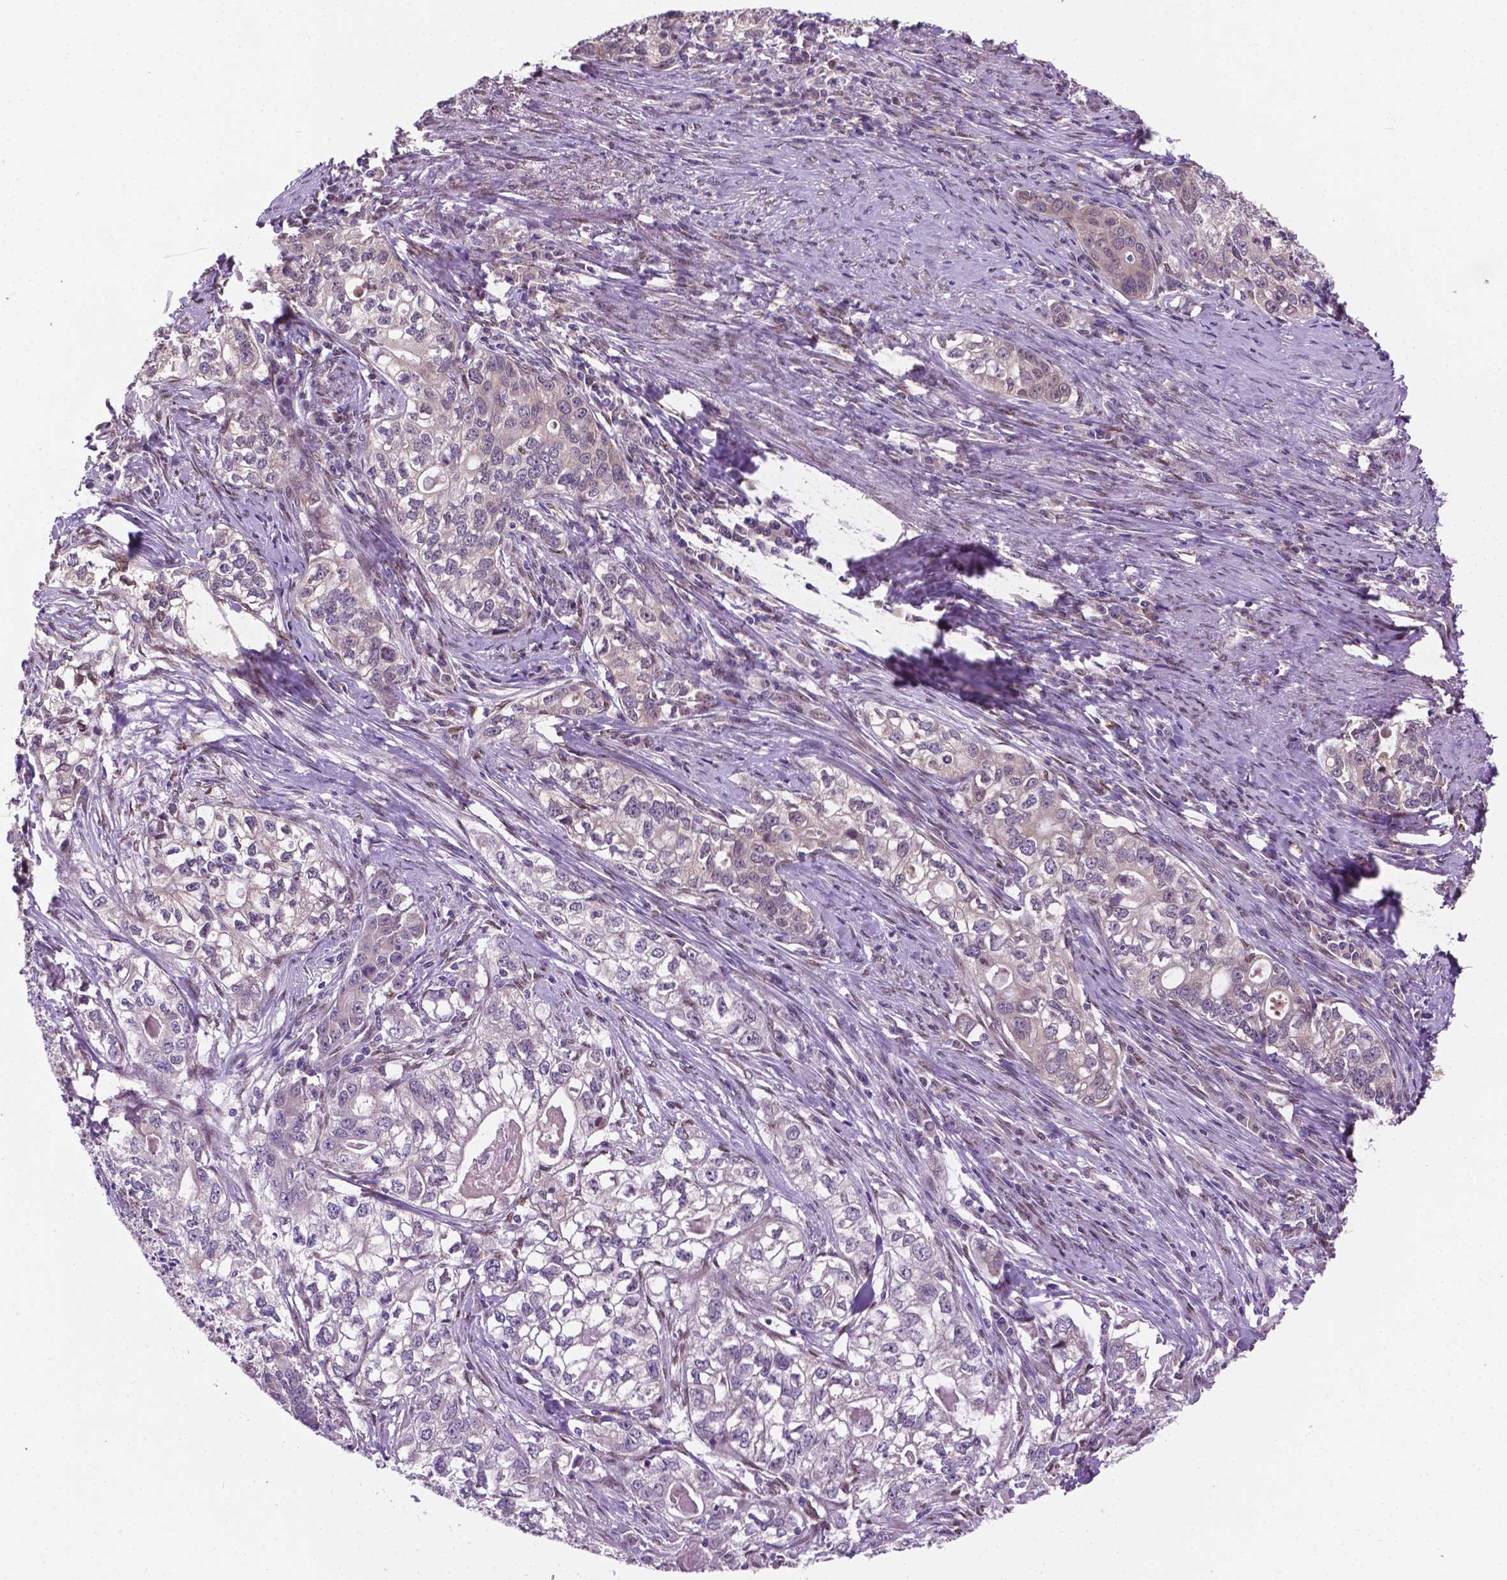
{"staining": {"intensity": "negative", "quantity": "none", "location": "none"}, "tissue": "stomach cancer", "cell_type": "Tumor cells", "image_type": "cancer", "snomed": [{"axis": "morphology", "description": "Adenocarcinoma, NOS"}, {"axis": "topography", "description": "Stomach, lower"}], "caption": "This is a photomicrograph of immunohistochemistry (IHC) staining of stomach adenocarcinoma, which shows no expression in tumor cells. (DAB (3,3'-diaminobenzidine) immunohistochemistry, high magnification).", "gene": "IRF6", "patient": {"sex": "female", "age": 72}}